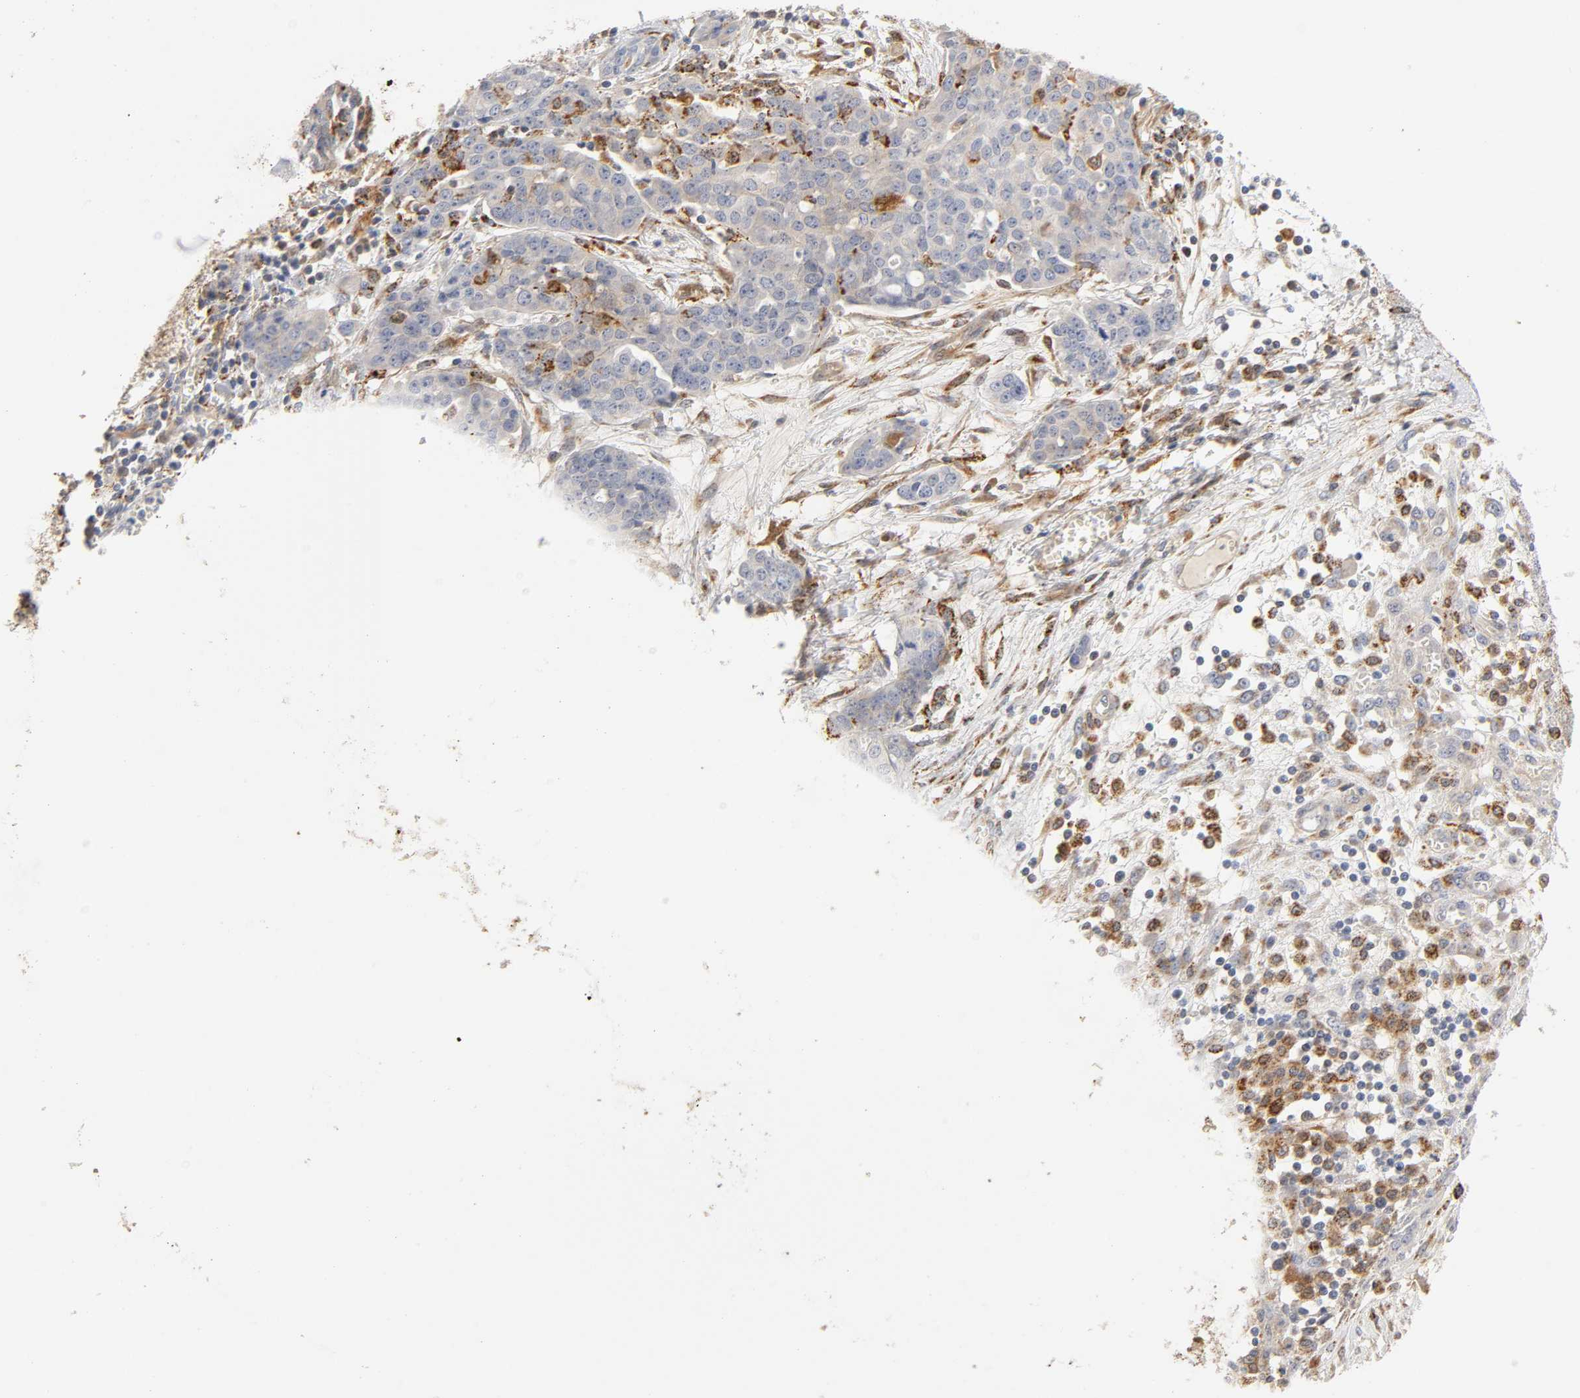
{"staining": {"intensity": "moderate", "quantity": ">75%", "location": "cytoplasmic/membranous"}, "tissue": "ovarian cancer", "cell_type": "Tumor cells", "image_type": "cancer", "snomed": [{"axis": "morphology", "description": "Cystadenocarcinoma, serous, NOS"}, {"axis": "topography", "description": "Soft tissue"}, {"axis": "topography", "description": "Ovary"}], "caption": "Serous cystadenocarcinoma (ovarian) was stained to show a protein in brown. There is medium levels of moderate cytoplasmic/membranous expression in approximately >75% of tumor cells.", "gene": "ISG15", "patient": {"sex": "female", "age": 57}}